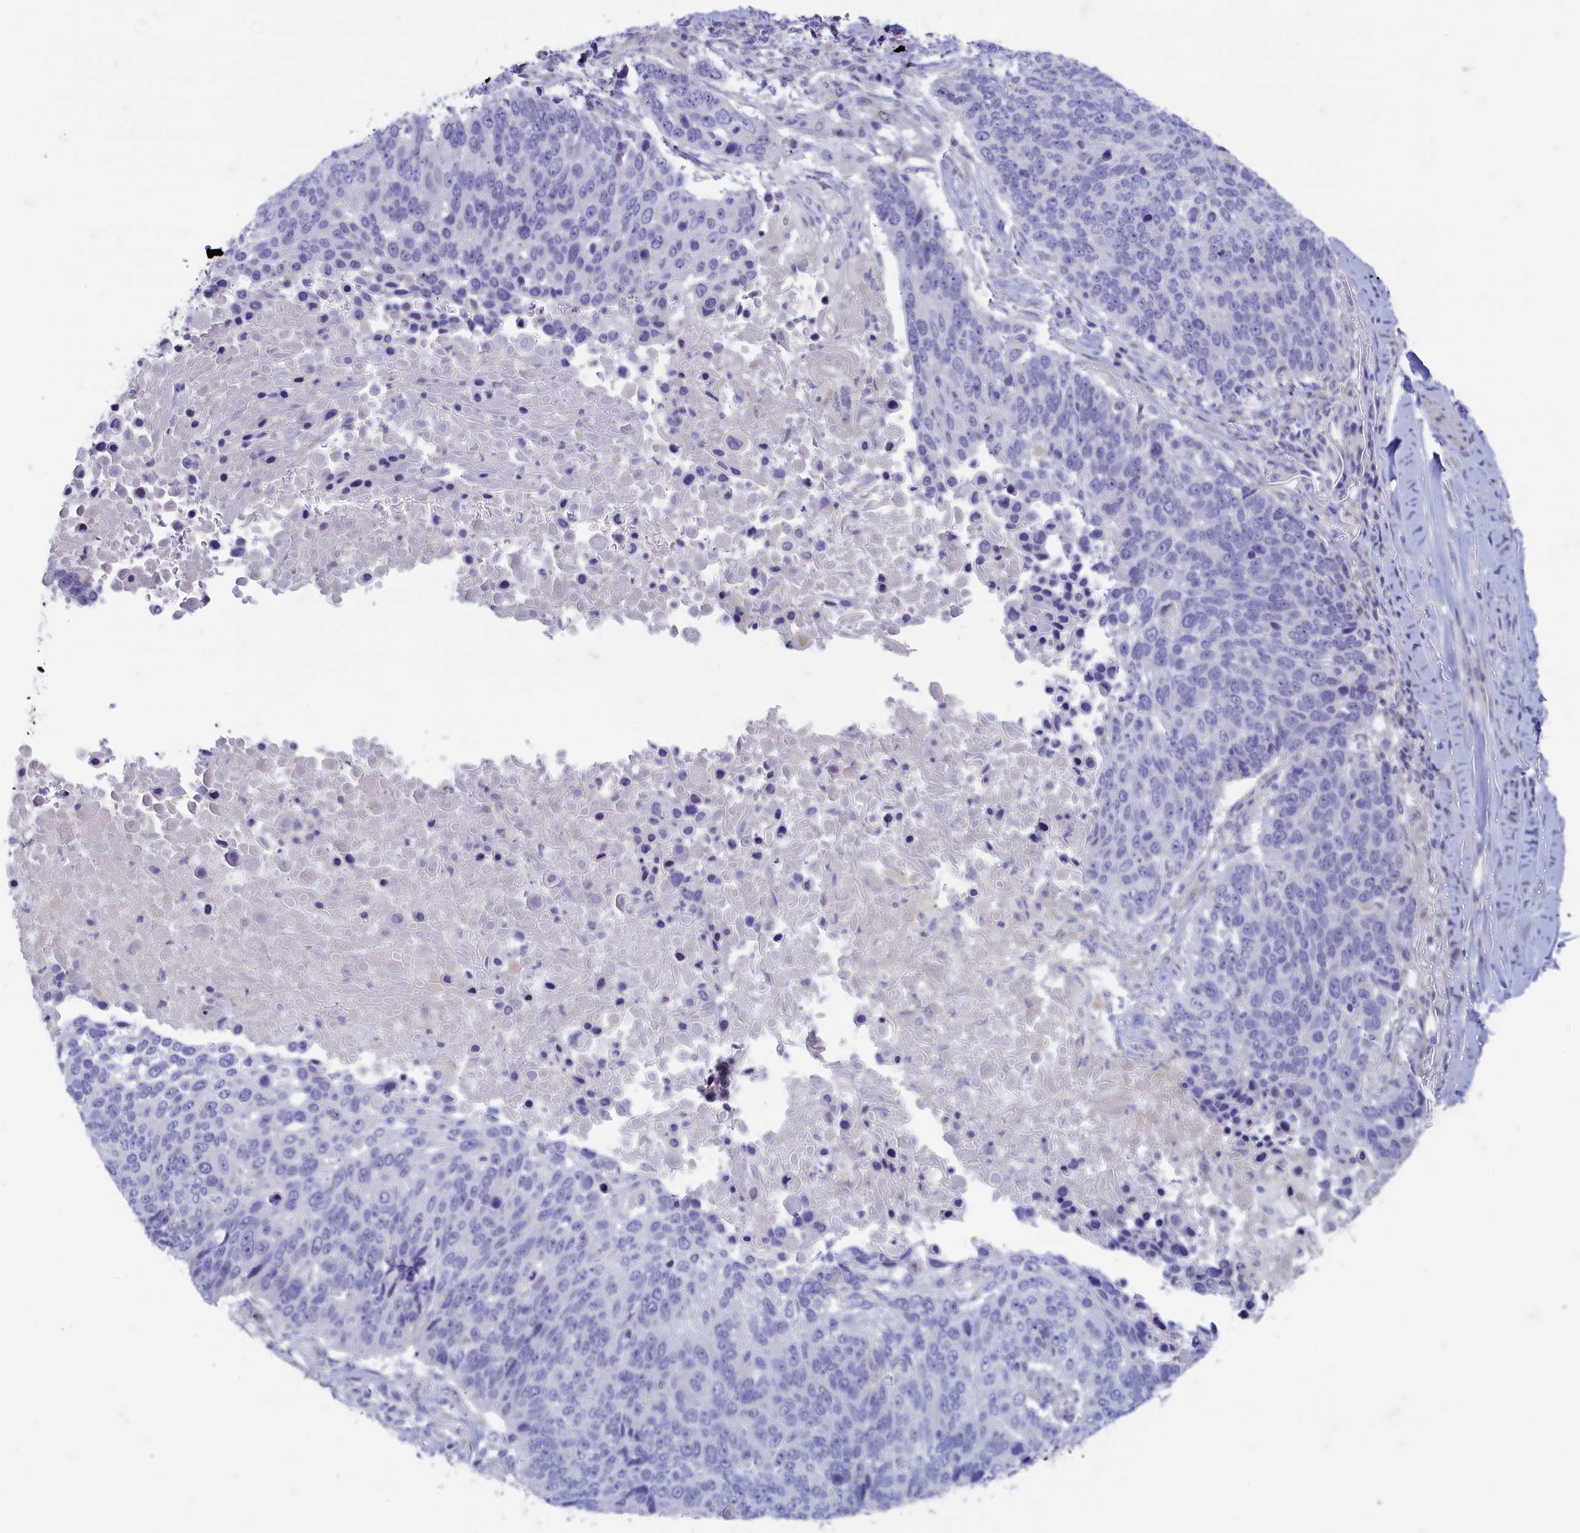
{"staining": {"intensity": "negative", "quantity": "none", "location": "none"}, "tissue": "lung cancer", "cell_type": "Tumor cells", "image_type": "cancer", "snomed": [{"axis": "morphology", "description": "Normal tissue, NOS"}, {"axis": "morphology", "description": "Squamous cell carcinoma, NOS"}, {"axis": "topography", "description": "Lymph node"}, {"axis": "topography", "description": "Lung"}], "caption": "Tumor cells show no significant protein staining in lung squamous cell carcinoma. The staining was performed using DAB (3,3'-diaminobenzidine) to visualize the protein expression in brown, while the nuclei were stained in blue with hematoxylin (Magnification: 20x).", "gene": "MAP1LC3A", "patient": {"sex": "male", "age": 66}}